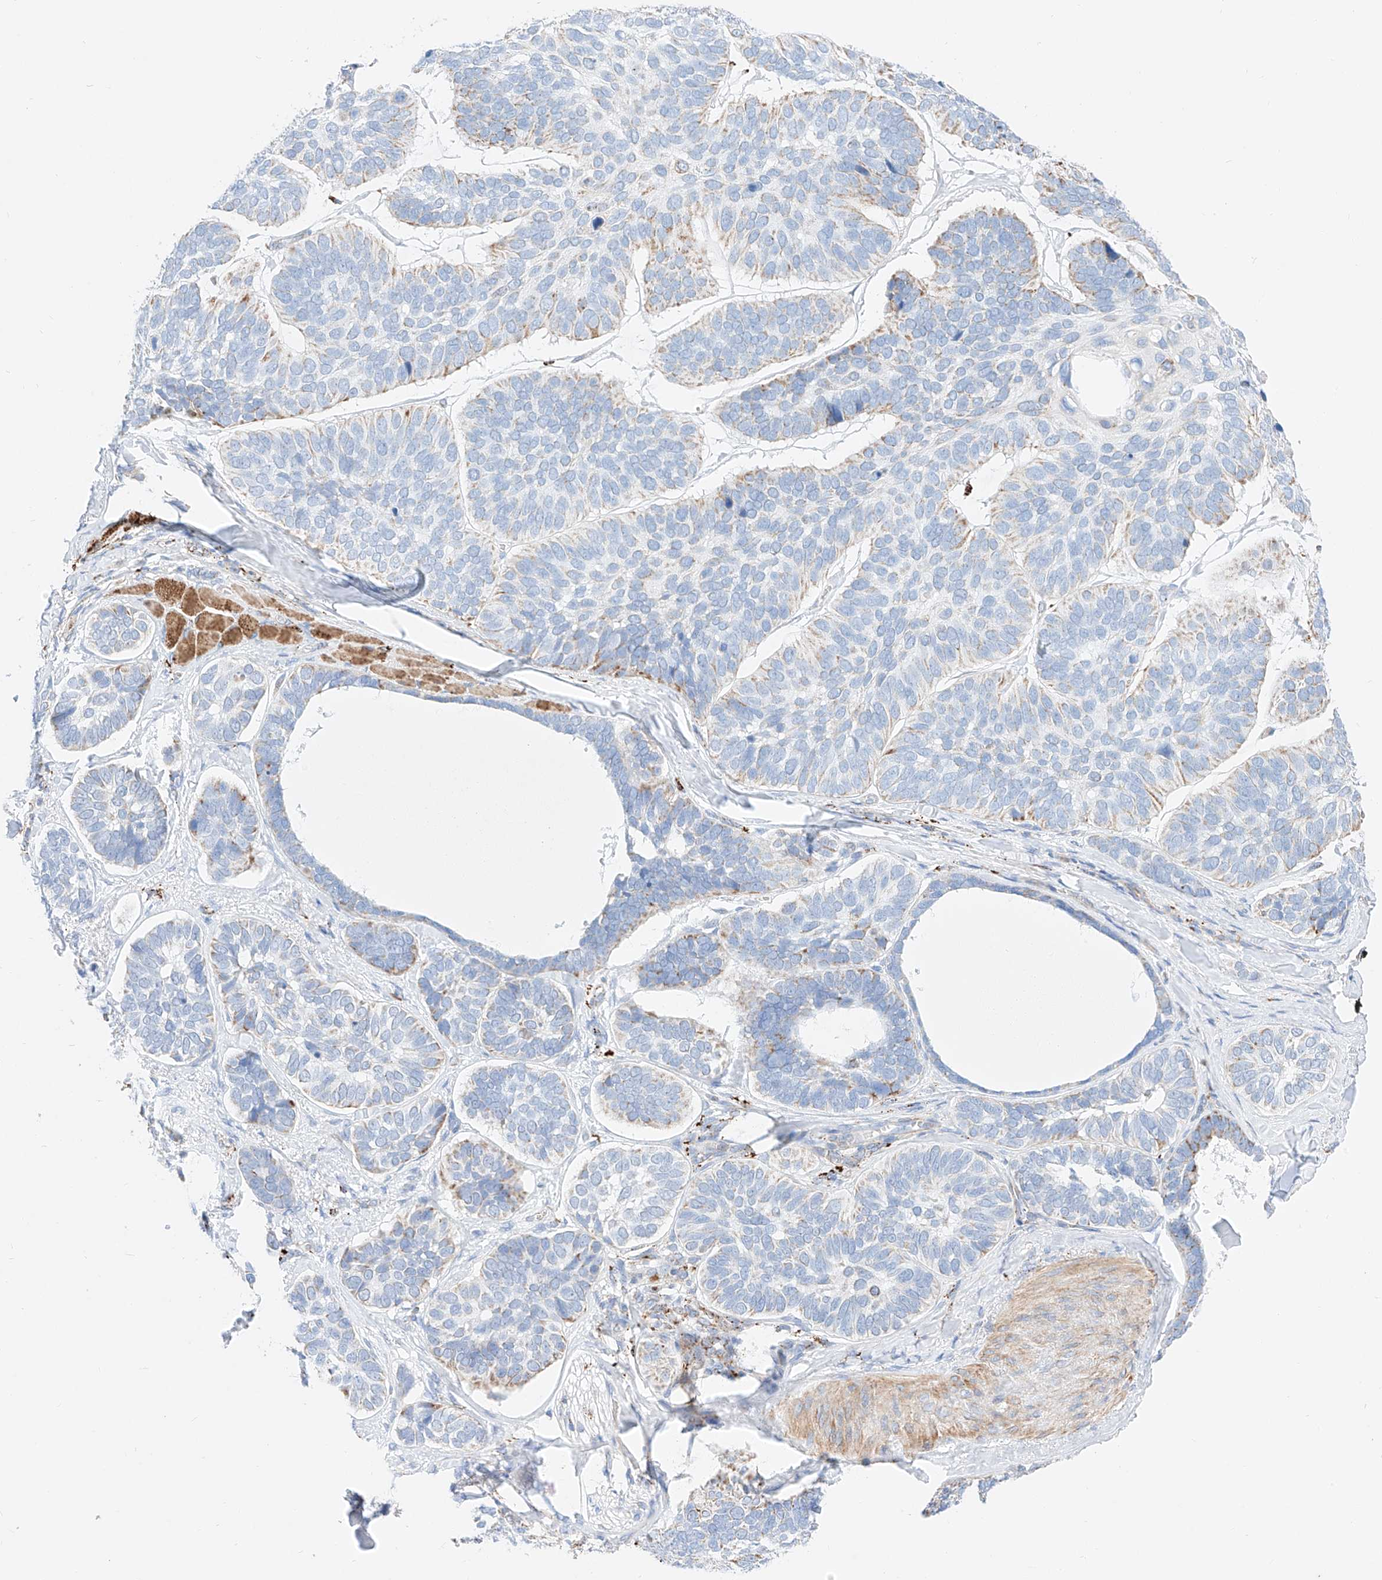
{"staining": {"intensity": "moderate", "quantity": "<25%", "location": "cytoplasmic/membranous"}, "tissue": "skin cancer", "cell_type": "Tumor cells", "image_type": "cancer", "snomed": [{"axis": "morphology", "description": "Basal cell carcinoma"}, {"axis": "topography", "description": "Skin"}], "caption": "Human skin basal cell carcinoma stained with a protein marker demonstrates moderate staining in tumor cells.", "gene": "C6orf62", "patient": {"sex": "male", "age": 62}}